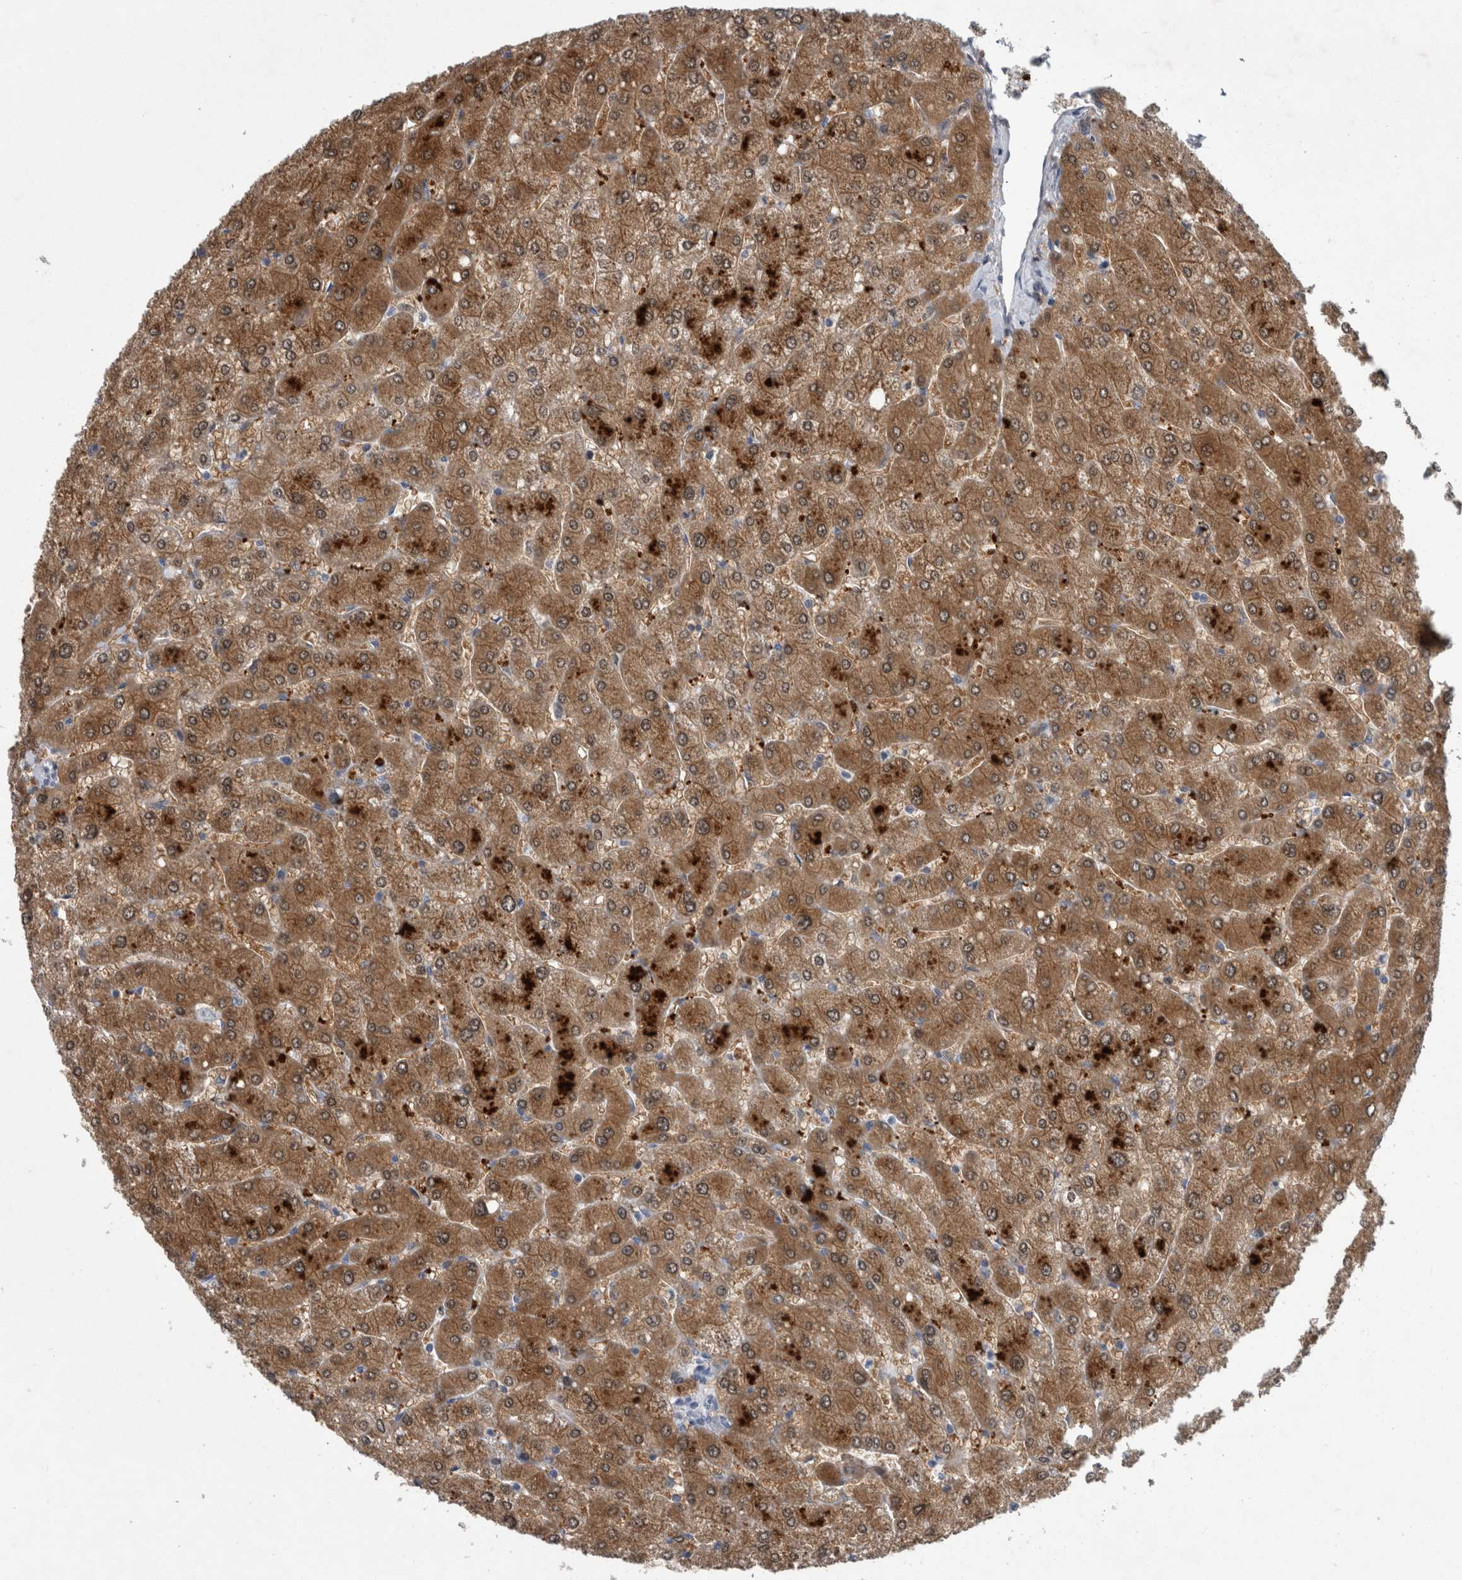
{"staining": {"intensity": "negative", "quantity": "none", "location": "none"}, "tissue": "liver", "cell_type": "Cholangiocytes", "image_type": "normal", "snomed": [{"axis": "morphology", "description": "Normal tissue, NOS"}, {"axis": "topography", "description": "Liver"}], "caption": "Immunohistochemistry micrograph of normal liver: human liver stained with DAB demonstrates no significant protein staining in cholangiocytes. (Brightfield microscopy of DAB IHC at high magnification).", "gene": "FAM83H", "patient": {"sex": "male", "age": 55}}